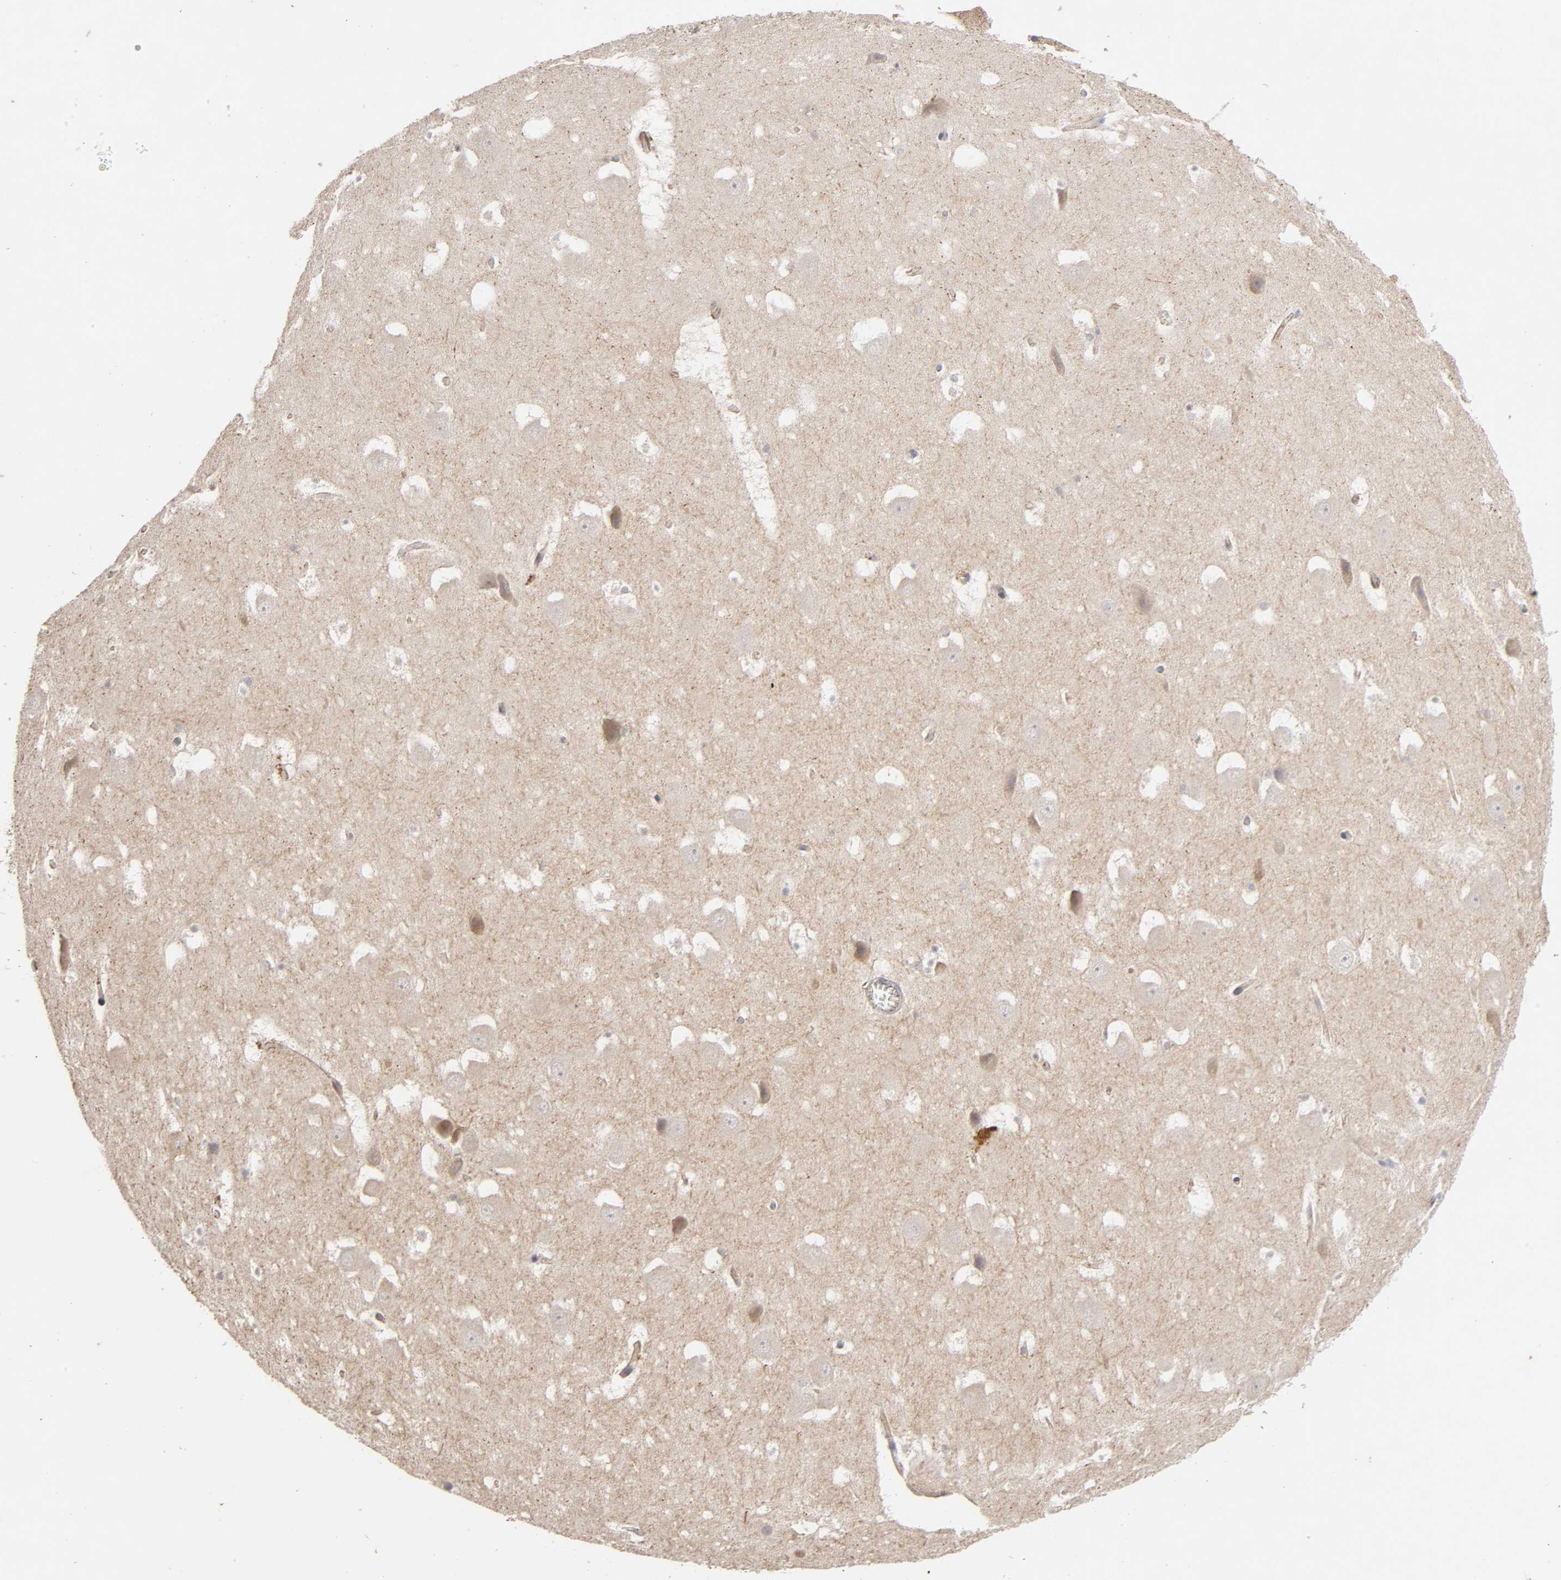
{"staining": {"intensity": "weak", "quantity": ">75%", "location": "cytoplasmic/membranous"}, "tissue": "hippocampus", "cell_type": "Glial cells", "image_type": "normal", "snomed": [{"axis": "morphology", "description": "Normal tissue, NOS"}, {"axis": "topography", "description": "Hippocampus"}], "caption": "A brown stain labels weak cytoplasmic/membranous staining of a protein in glial cells of benign hippocampus. The staining was performed using DAB (3,3'-diaminobenzidine), with brown indicating positive protein expression. Nuclei are stained blue with hematoxylin.", "gene": "PDZD11", "patient": {"sex": "male", "age": 45}}